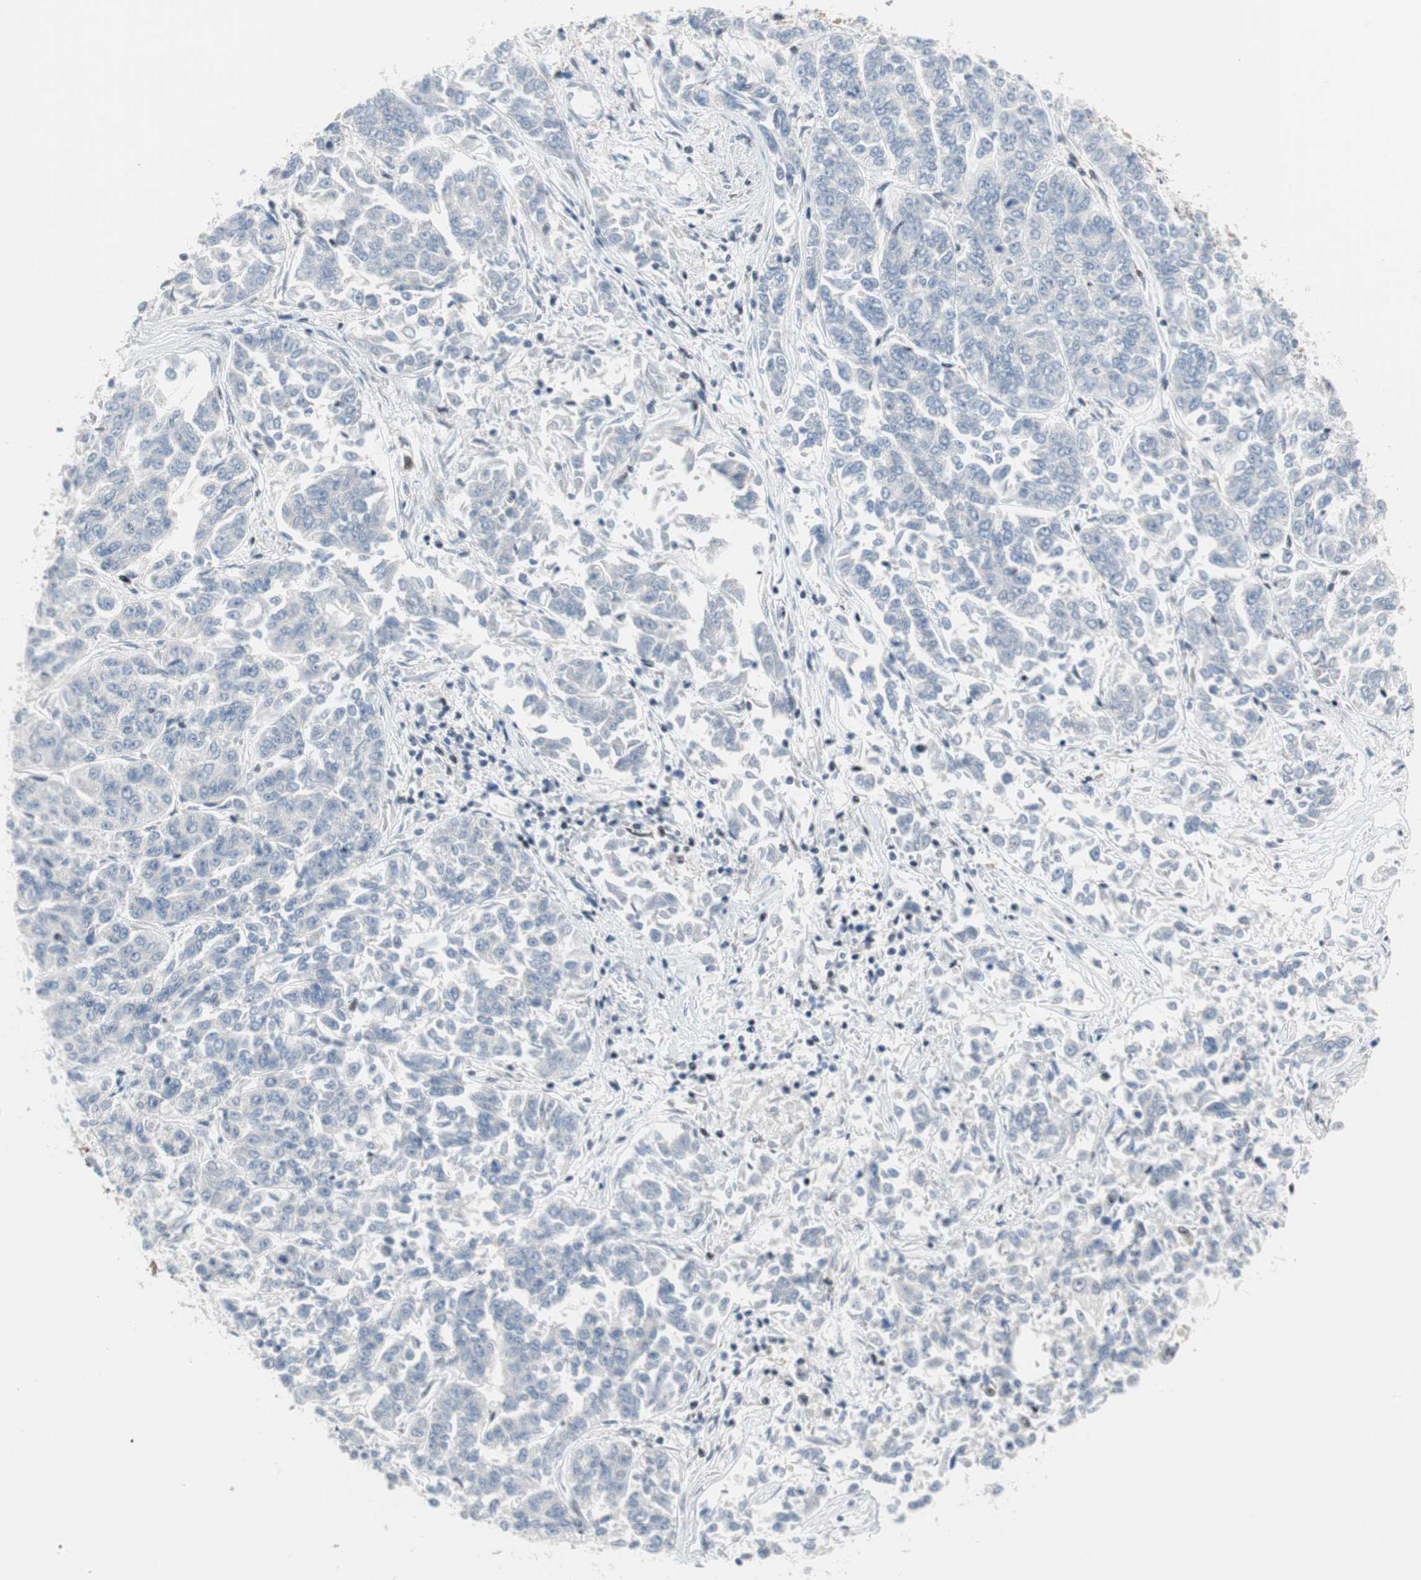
{"staining": {"intensity": "negative", "quantity": "none", "location": "none"}, "tissue": "lung cancer", "cell_type": "Tumor cells", "image_type": "cancer", "snomed": [{"axis": "morphology", "description": "Adenocarcinoma, NOS"}, {"axis": "topography", "description": "Lung"}], "caption": "Adenocarcinoma (lung) stained for a protein using immunohistochemistry exhibits no expression tumor cells.", "gene": "RGS10", "patient": {"sex": "male", "age": 84}}